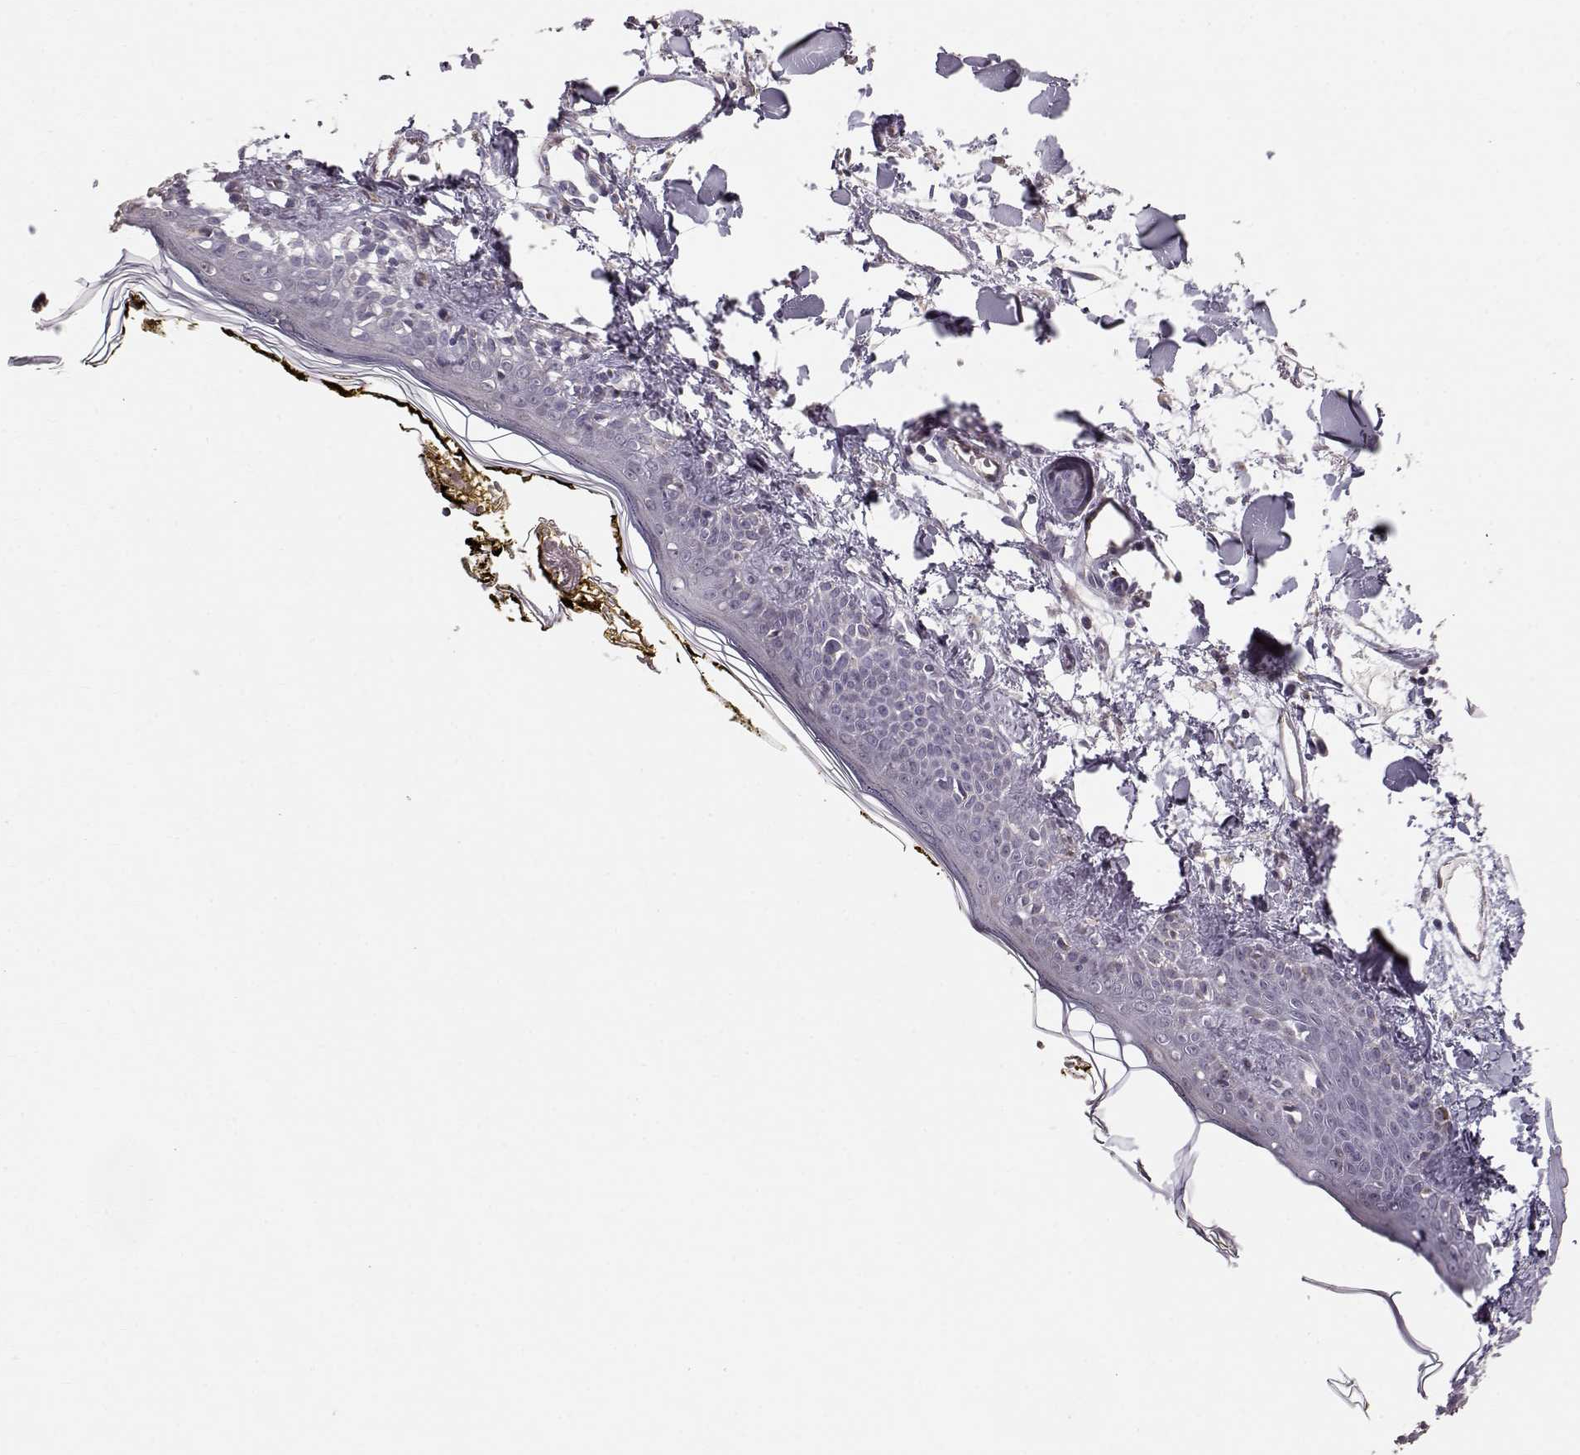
{"staining": {"intensity": "negative", "quantity": "none", "location": "none"}, "tissue": "skin", "cell_type": "Fibroblasts", "image_type": "normal", "snomed": [{"axis": "morphology", "description": "Normal tissue, NOS"}, {"axis": "topography", "description": "Skin"}], "caption": "The IHC image has no significant positivity in fibroblasts of skin.", "gene": "POU1F1", "patient": {"sex": "male", "age": 76}}